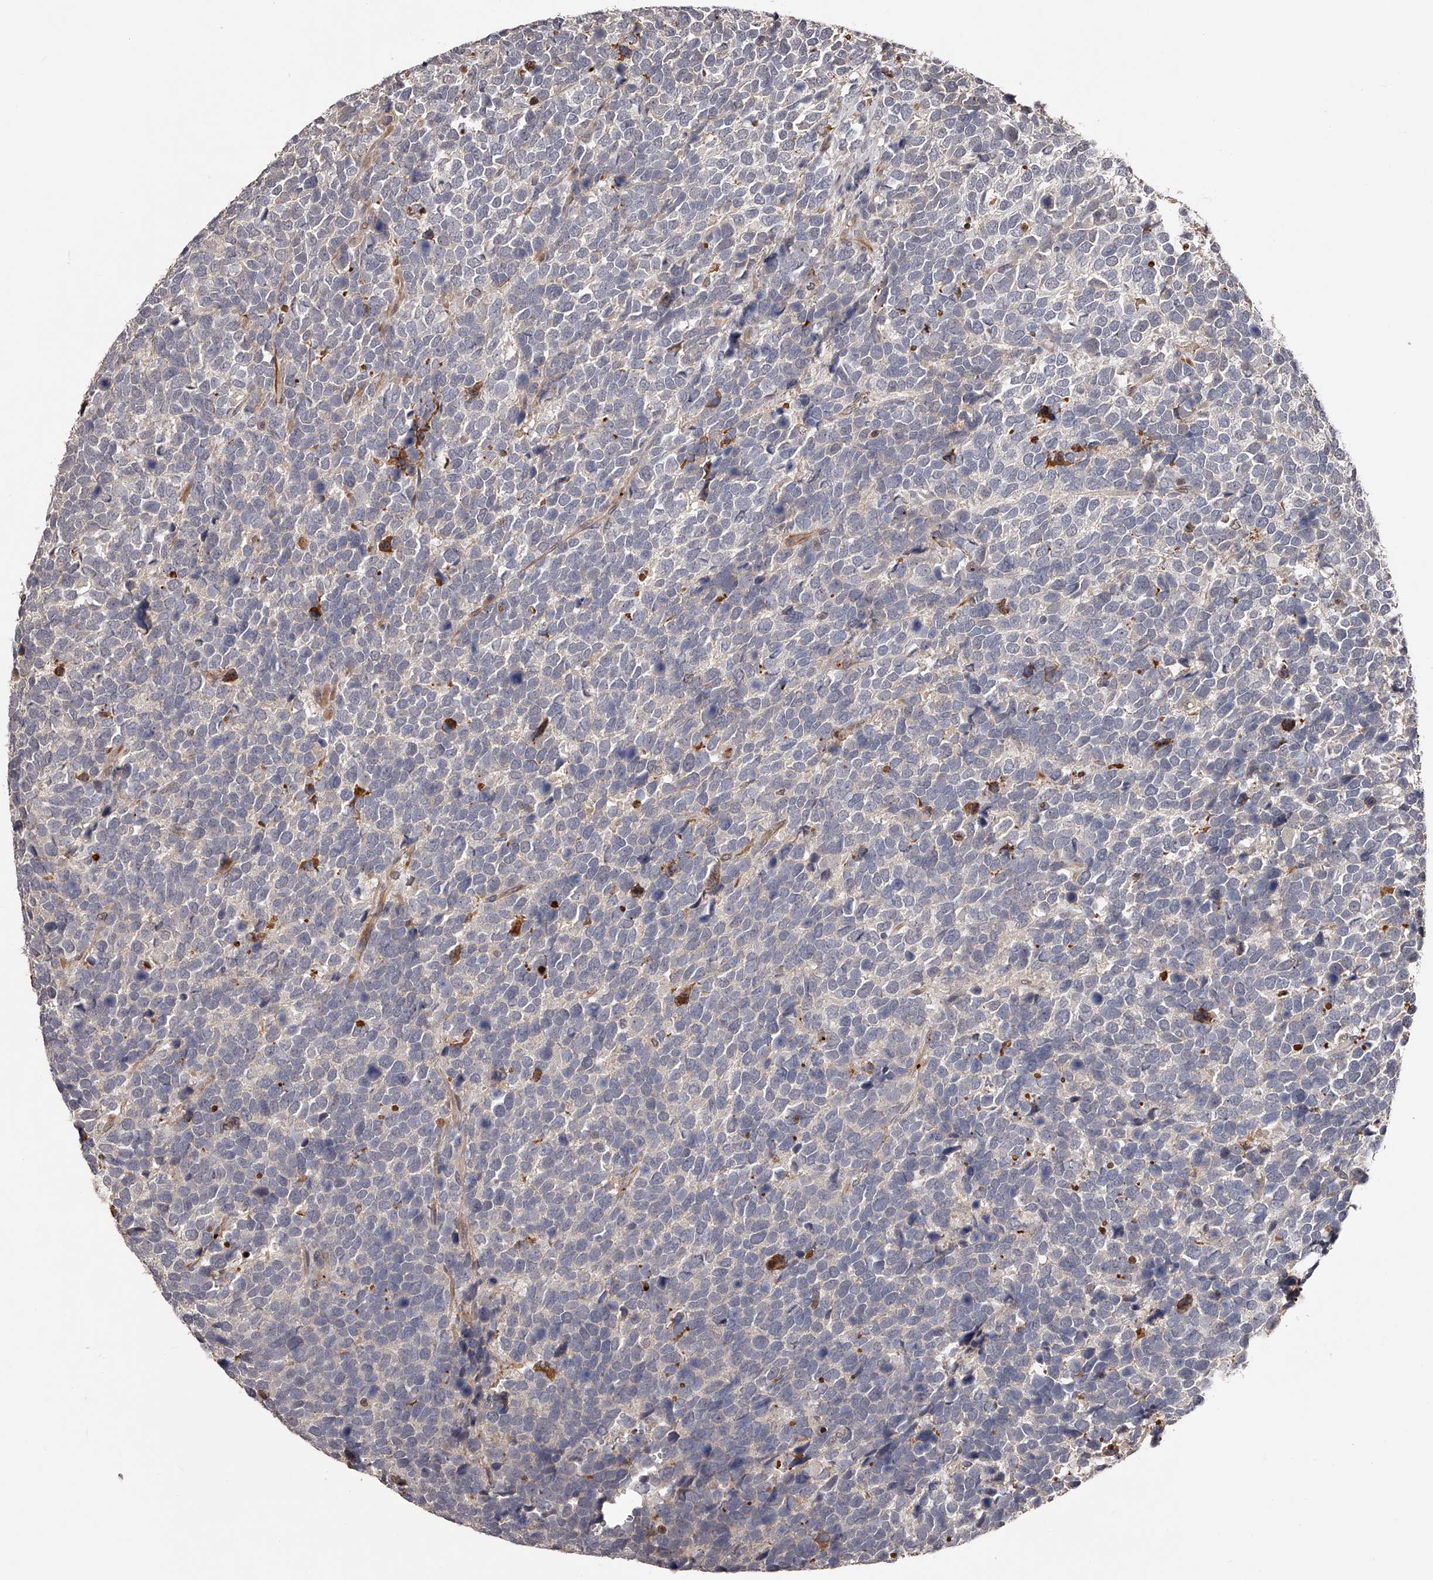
{"staining": {"intensity": "negative", "quantity": "none", "location": "none"}, "tissue": "urothelial cancer", "cell_type": "Tumor cells", "image_type": "cancer", "snomed": [{"axis": "morphology", "description": "Urothelial carcinoma, High grade"}, {"axis": "topography", "description": "Urinary bladder"}], "caption": "Urothelial cancer stained for a protein using immunohistochemistry reveals no expression tumor cells.", "gene": "URGCP", "patient": {"sex": "female", "age": 82}}